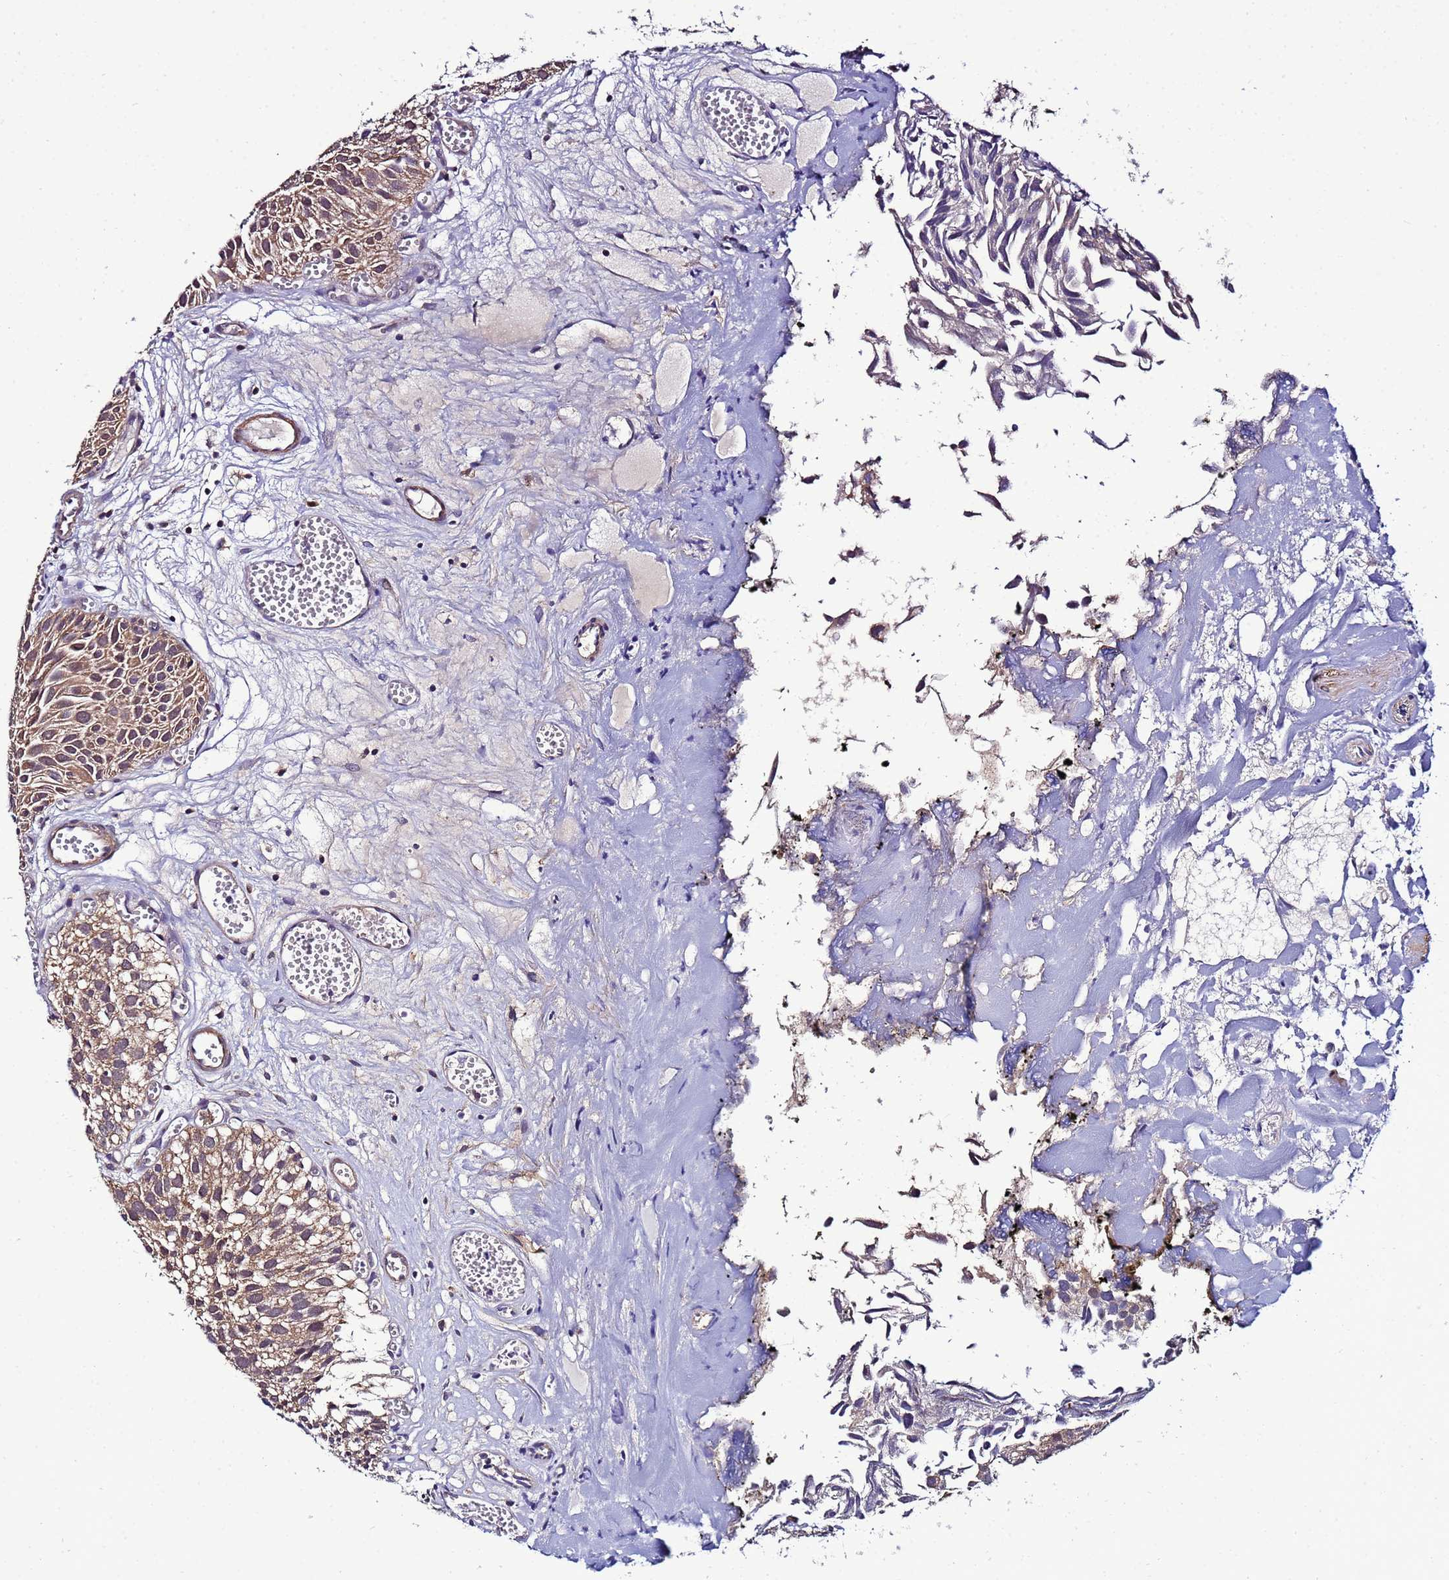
{"staining": {"intensity": "moderate", "quantity": ">75%", "location": "cytoplasmic/membranous"}, "tissue": "urothelial cancer", "cell_type": "Tumor cells", "image_type": "cancer", "snomed": [{"axis": "morphology", "description": "Urothelial carcinoma, Low grade"}, {"axis": "topography", "description": "Urinary bladder"}], "caption": "Urothelial cancer stained with a brown dye displays moderate cytoplasmic/membranous positive staining in about >75% of tumor cells.", "gene": "NAXE", "patient": {"sex": "male", "age": 88}}